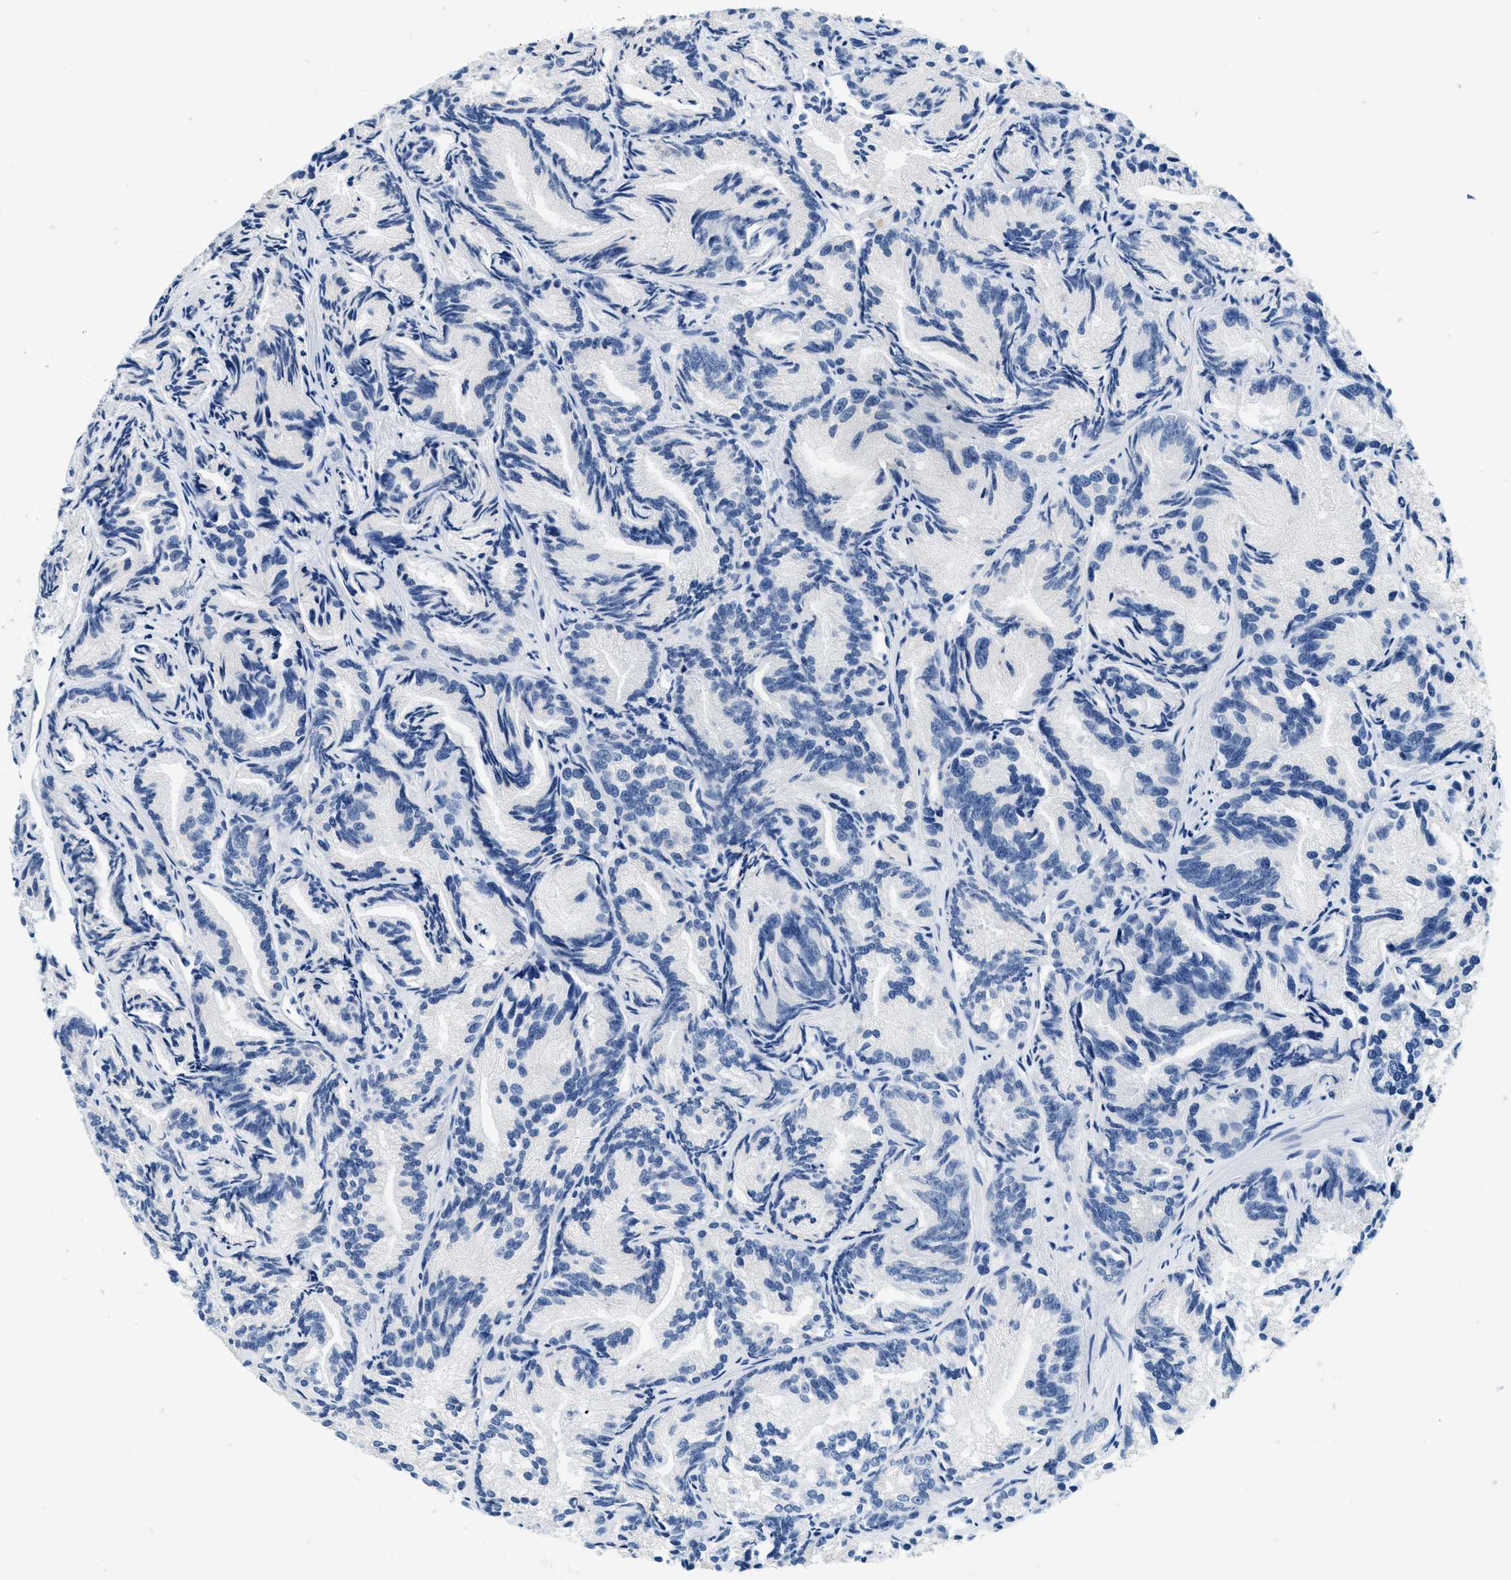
{"staining": {"intensity": "negative", "quantity": "none", "location": "none"}, "tissue": "prostate cancer", "cell_type": "Tumor cells", "image_type": "cancer", "snomed": [{"axis": "morphology", "description": "Adenocarcinoma, Low grade"}, {"axis": "topography", "description": "Prostate"}], "caption": "Prostate cancer (low-grade adenocarcinoma) stained for a protein using immunohistochemistry shows no expression tumor cells.", "gene": "GSTM3", "patient": {"sex": "male", "age": 89}}